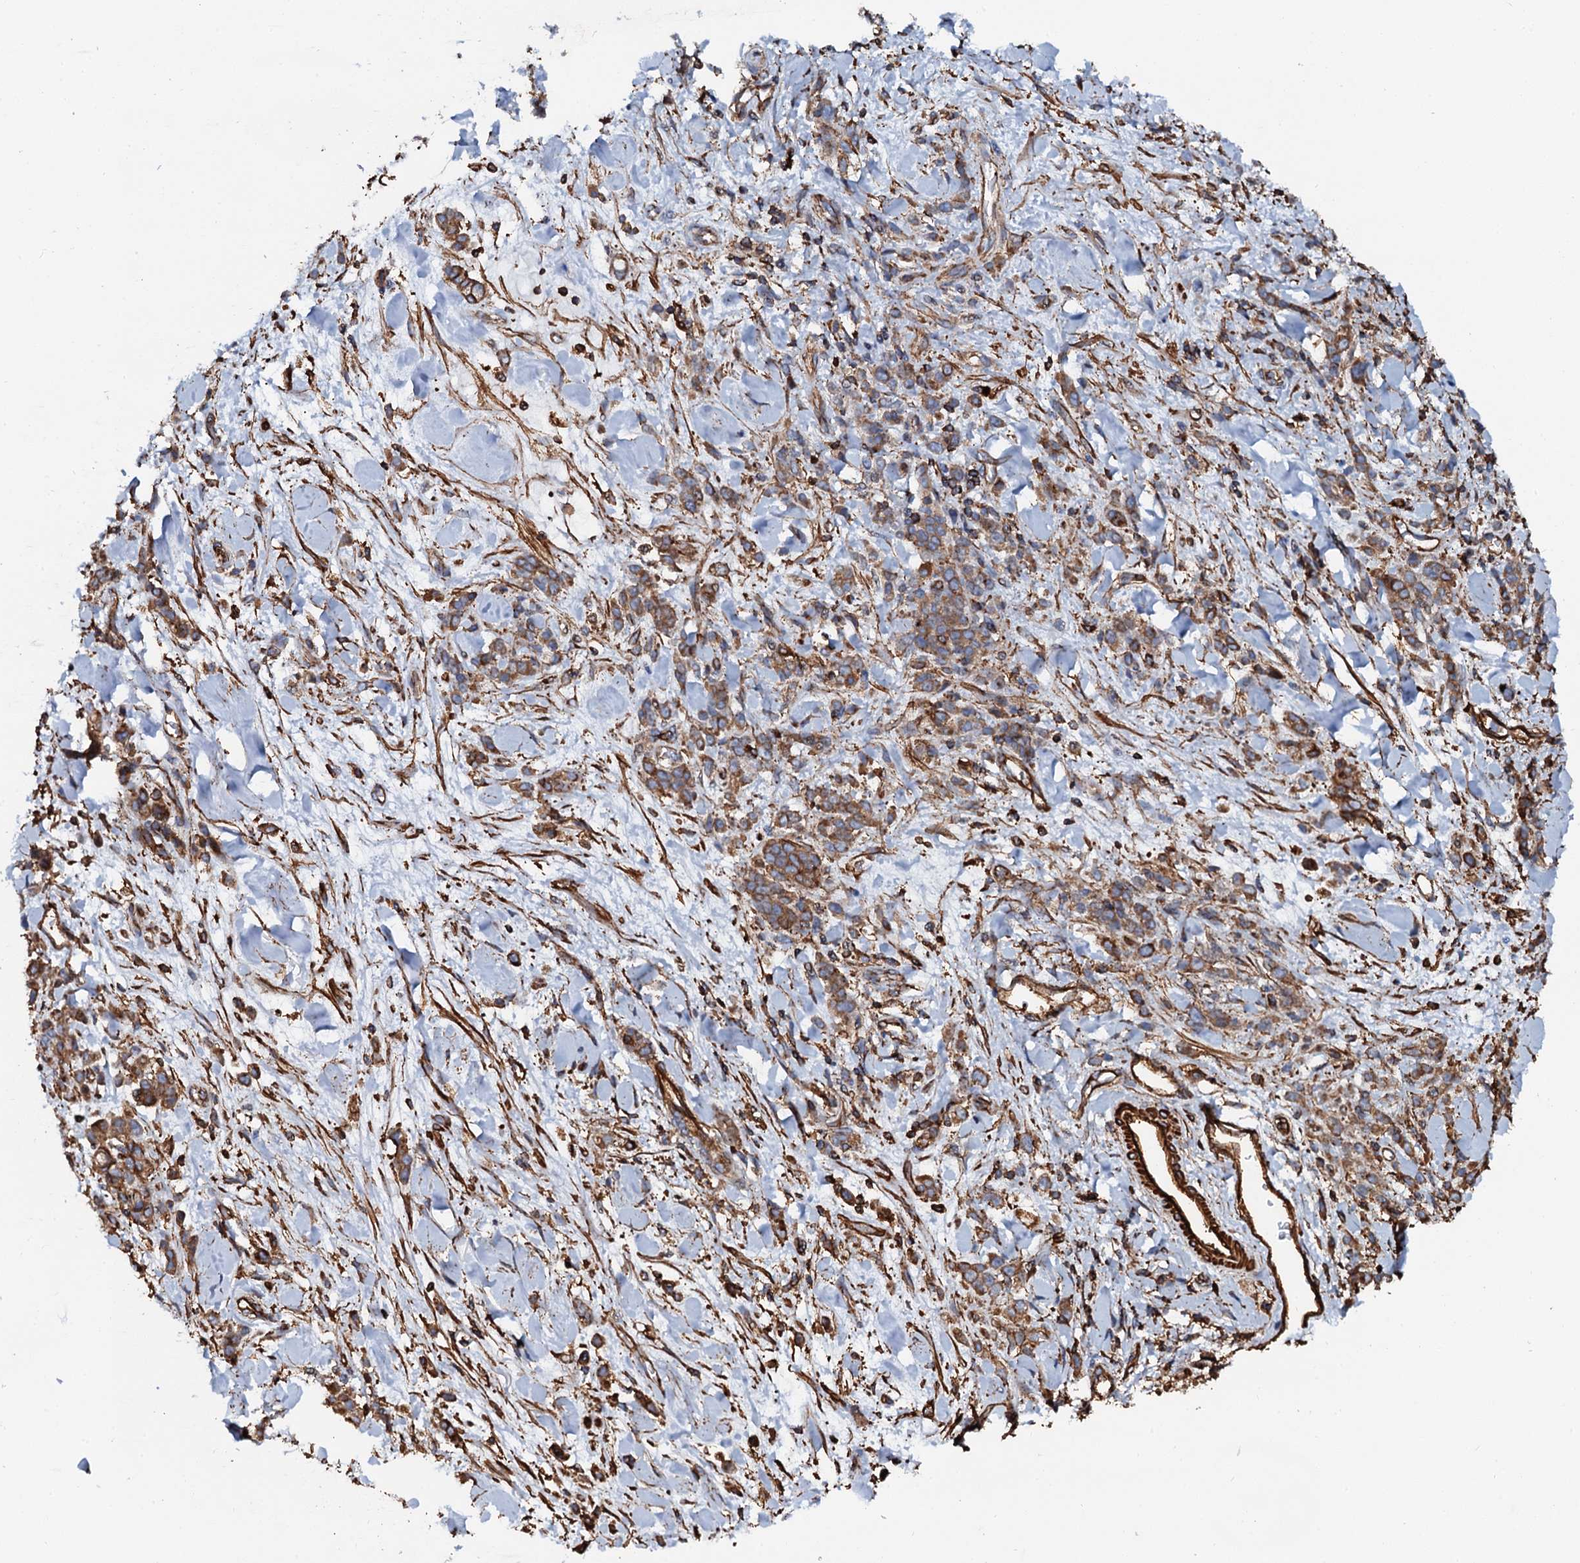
{"staining": {"intensity": "moderate", "quantity": ">75%", "location": "cytoplasmic/membranous"}, "tissue": "stomach cancer", "cell_type": "Tumor cells", "image_type": "cancer", "snomed": [{"axis": "morphology", "description": "Normal tissue, NOS"}, {"axis": "morphology", "description": "Adenocarcinoma, NOS"}, {"axis": "topography", "description": "Stomach"}], "caption": "Immunohistochemical staining of stomach cancer (adenocarcinoma) shows medium levels of moderate cytoplasmic/membranous protein expression in about >75% of tumor cells.", "gene": "INTS10", "patient": {"sex": "male", "age": 82}}